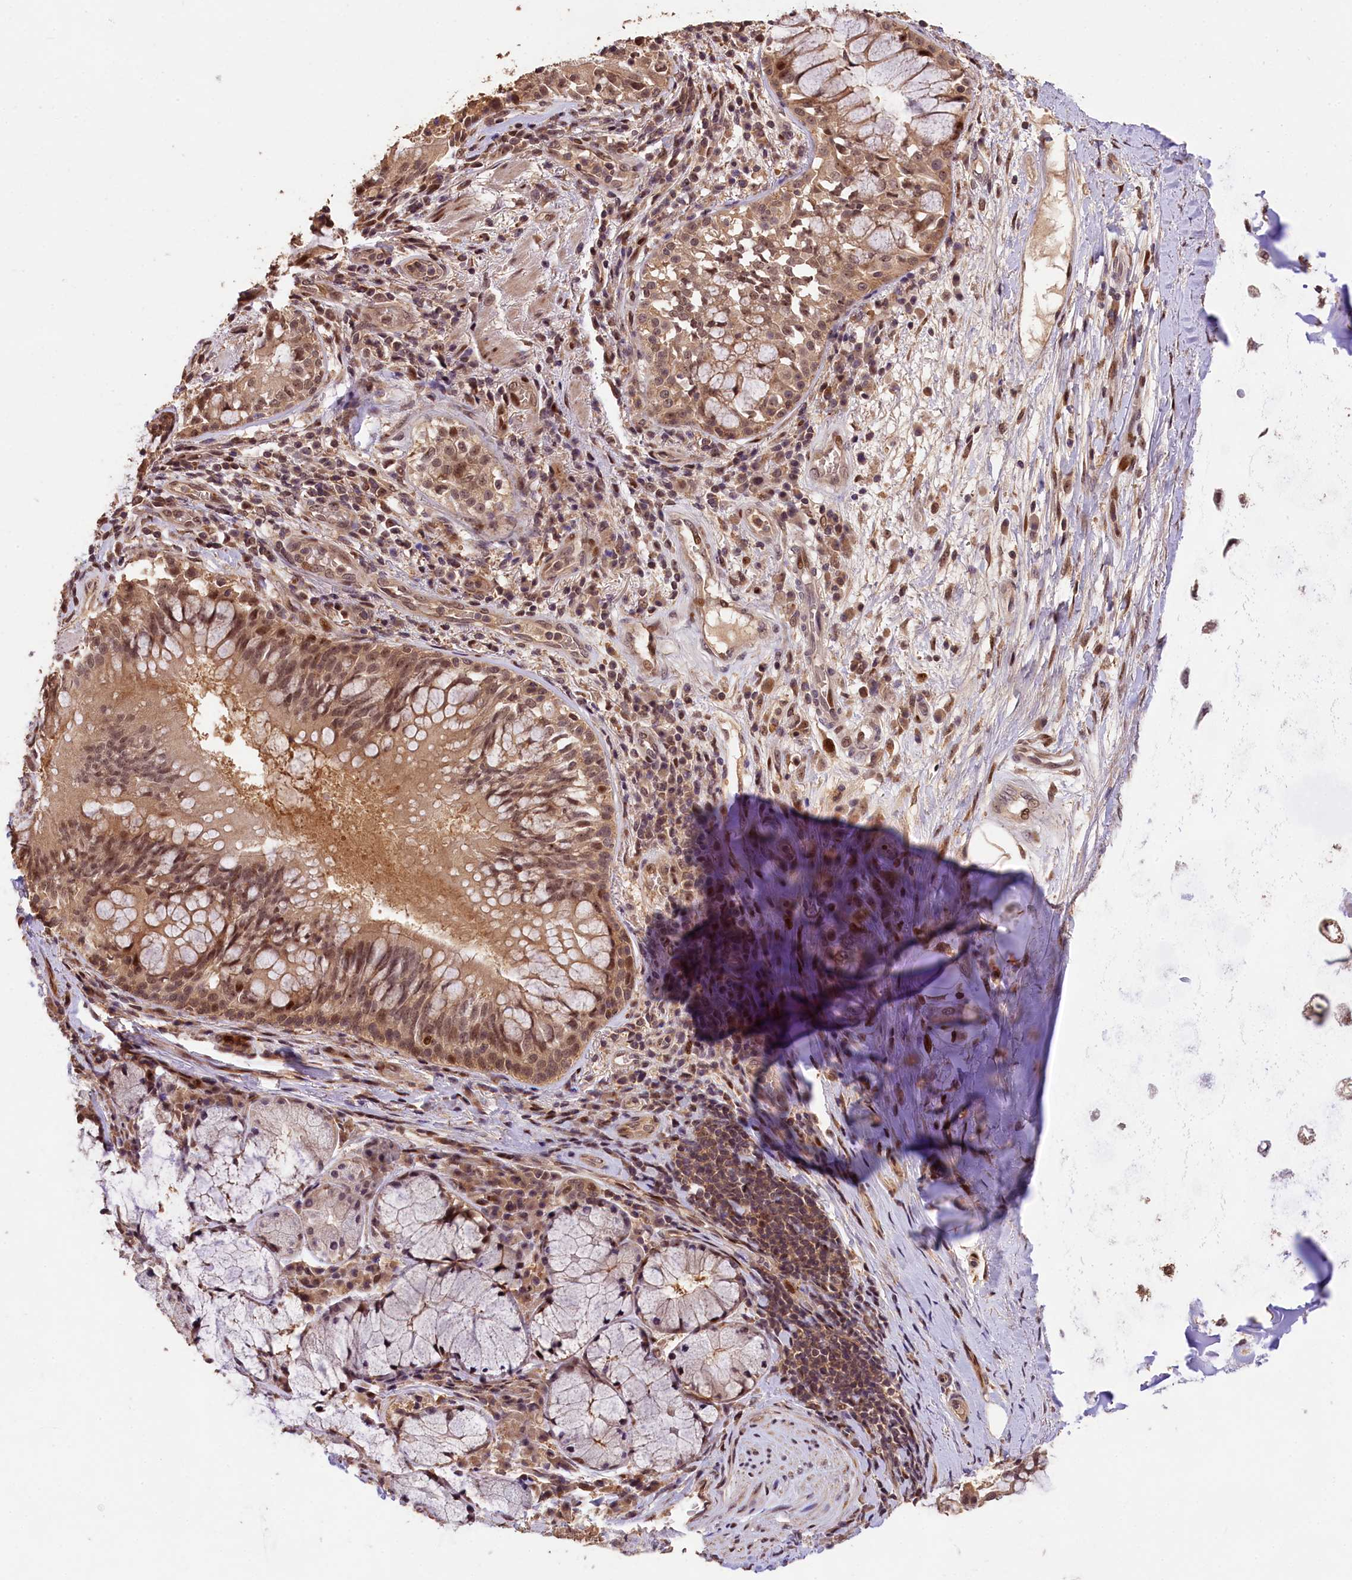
{"staining": {"intensity": "moderate", "quantity": ">75%", "location": "nuclear"}, "tissue": "adipose tissue", "cell_type": "Adipocytes", "image_type": "normal", "snomed": [{"axis": "morphology", "description": "Normal tissue, NOS"}, {"axis": "morphology", "description": "Squamous cell carcinoma, NOS"}, {"axis": "topography", "description": "Bronchus"}, {"axis": "topography", "description": "Lung"}], "caption": "Protein staining of normal adipose tissue exhibits moderate nuclear staining in about >75% of adipocytes.", "gene": "PHAF1", "patient": {"sex": "male", "age": 64}}